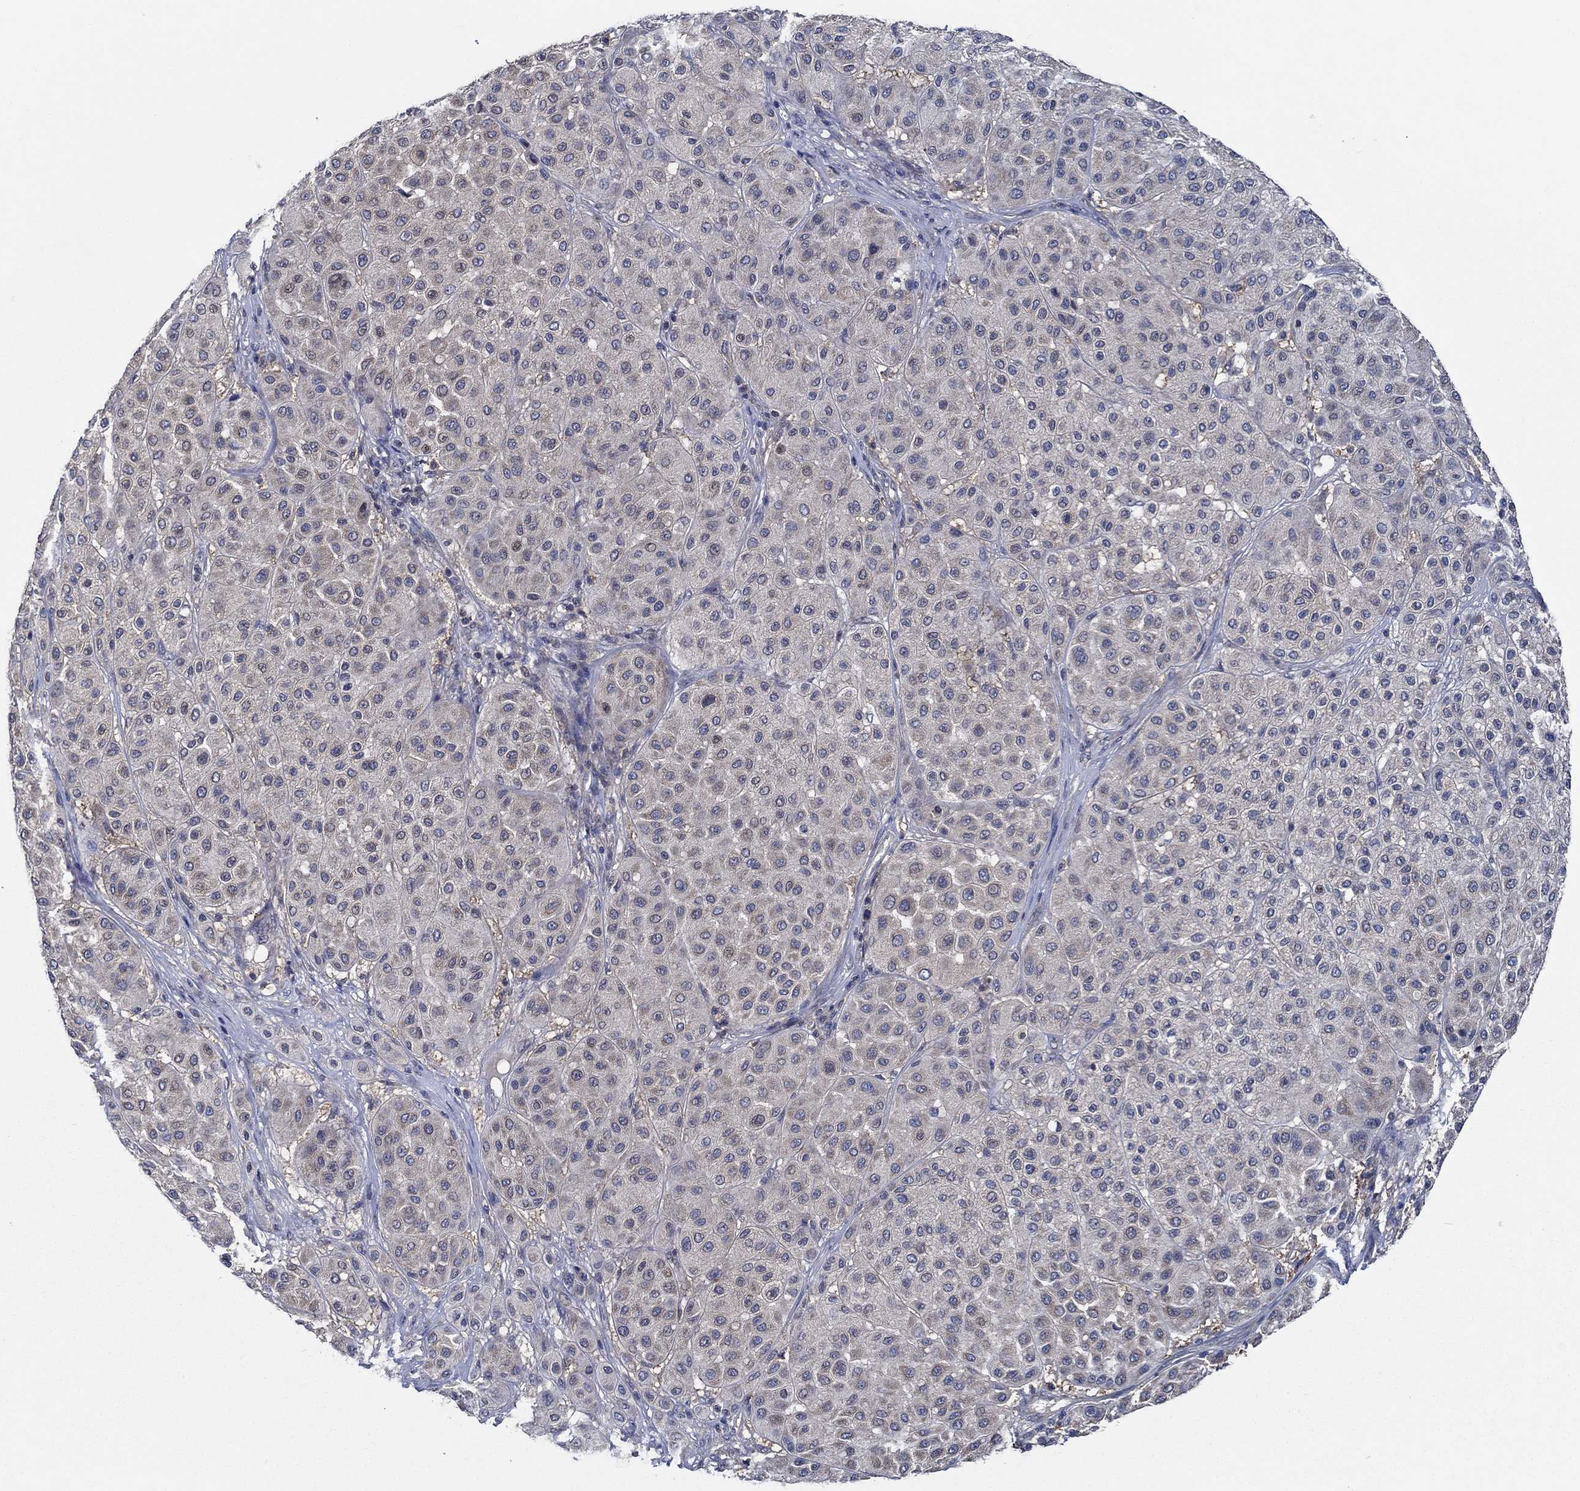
{"staining": {"intensity": "moderate", "quantity": "<25%", "location": "cytoplasmic/membranous"}, "tissue": "melanoma", "cell_type": "Tumor cells", "image_type": "cancer", "snomed": [{"axis": "morphology", "description": "Malignant melanoma, Metastatic site"}, {"axis": "topography", "description": "Smooth muscle"}], "caption": "Immunohistochemical staining of human melanoma exhibits moderate cytoplasmic/membranous protein positivity in approximately <25% of tumor cells.", "gene": "DACT1", "patient": {"sex": "male", "age": 41}}